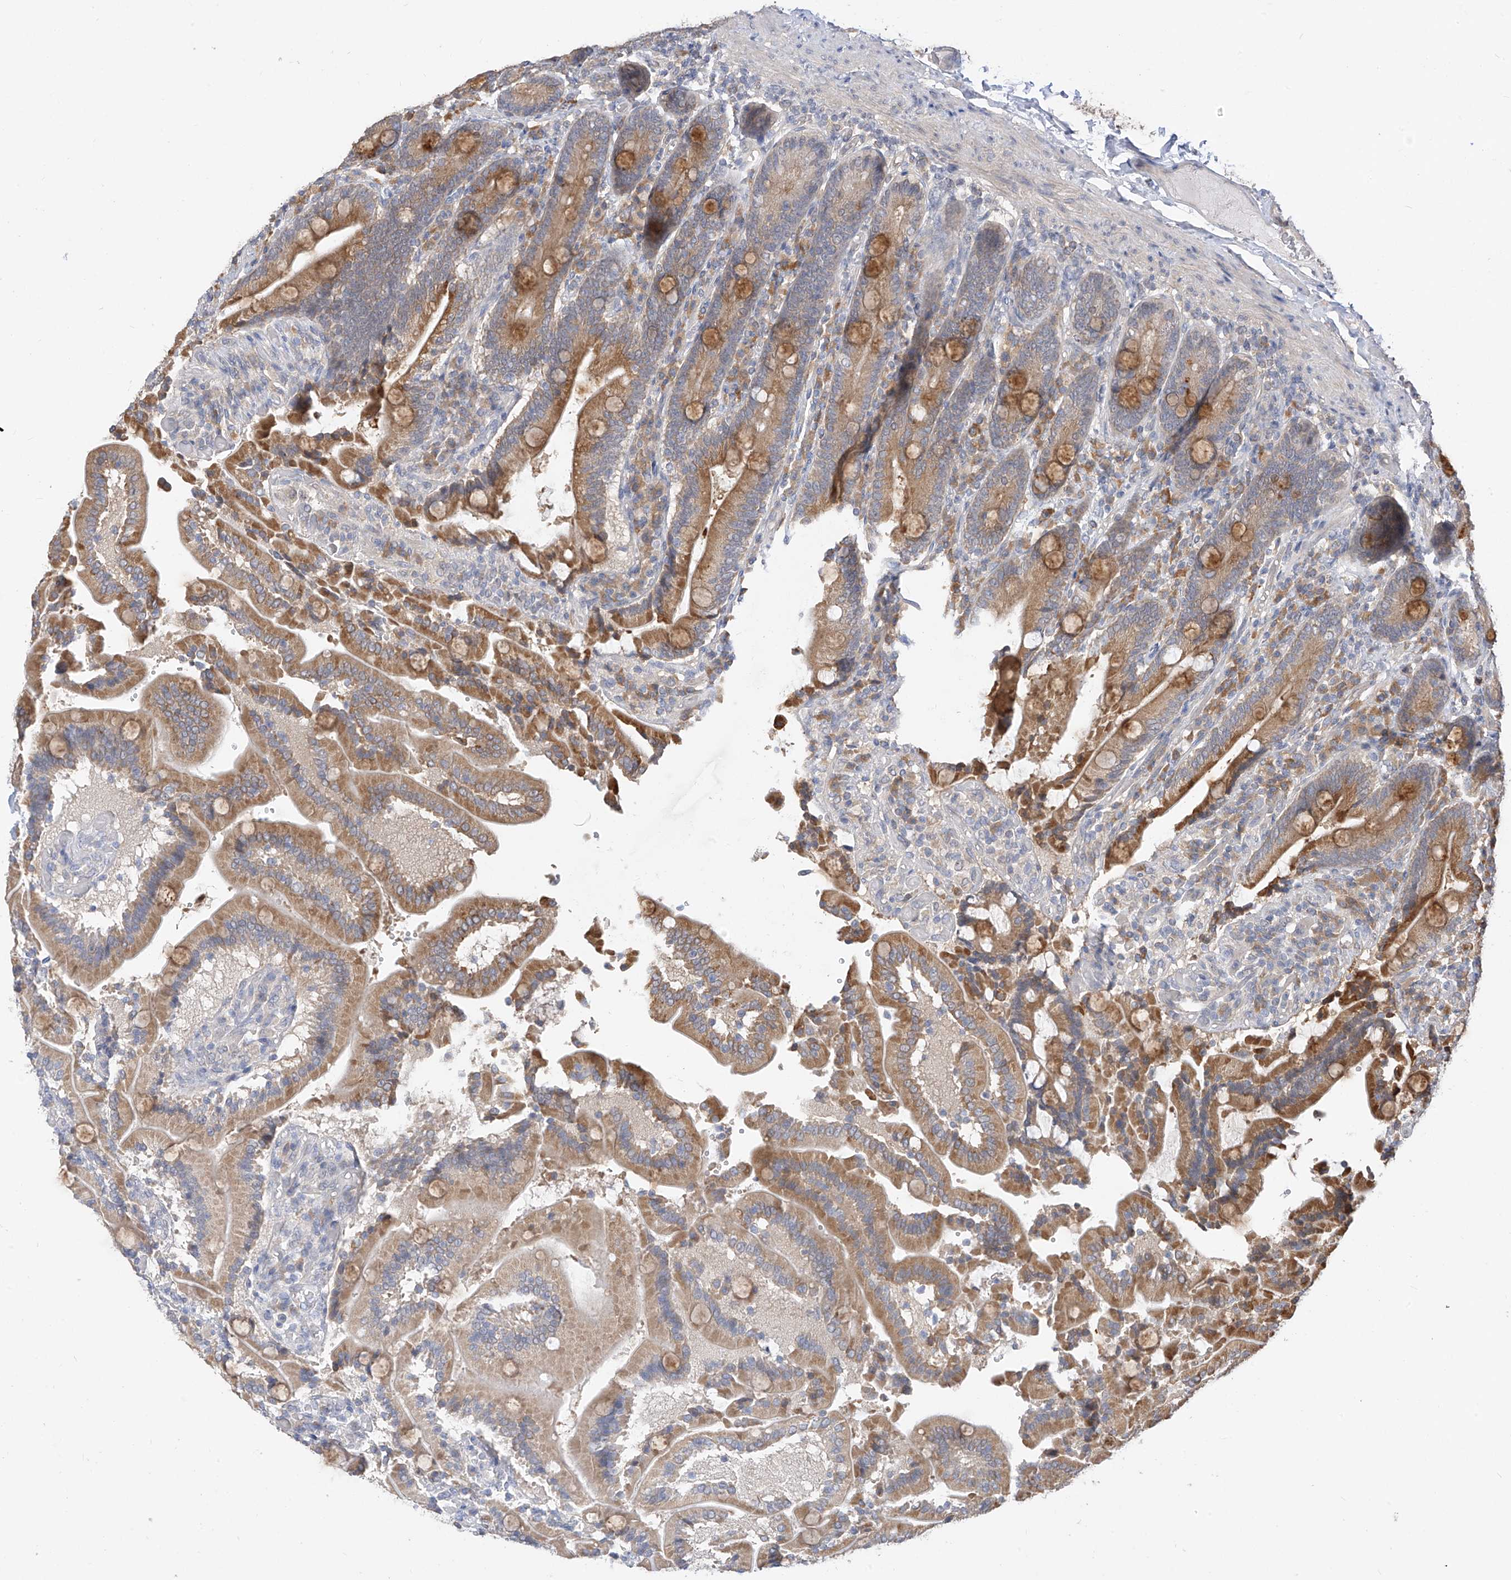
{"staining": {"intensity": "moderate", "quantity": ">75%", "location": "cytoplasmic/membranous"}, "tissue": "duodenum", "cell_type": "Glandular cells", "image_type": "normal", "snomed": [{"axis": "morphology", "description": "Normal tissue, NOS"}, {"axis": "topography", "description": "Duodenum"}], "caption": "A micrograph of duodenum stained for a protein exhibits moderate cytoplasmic/membranous brown staining in glandular cells. (DAB (3,3'-diaminobenzidine) IHC, brown staining for protein, blue staining for nuclei).", "gene": "OFD1", "patient": {"sex": "female", "age": 62}}